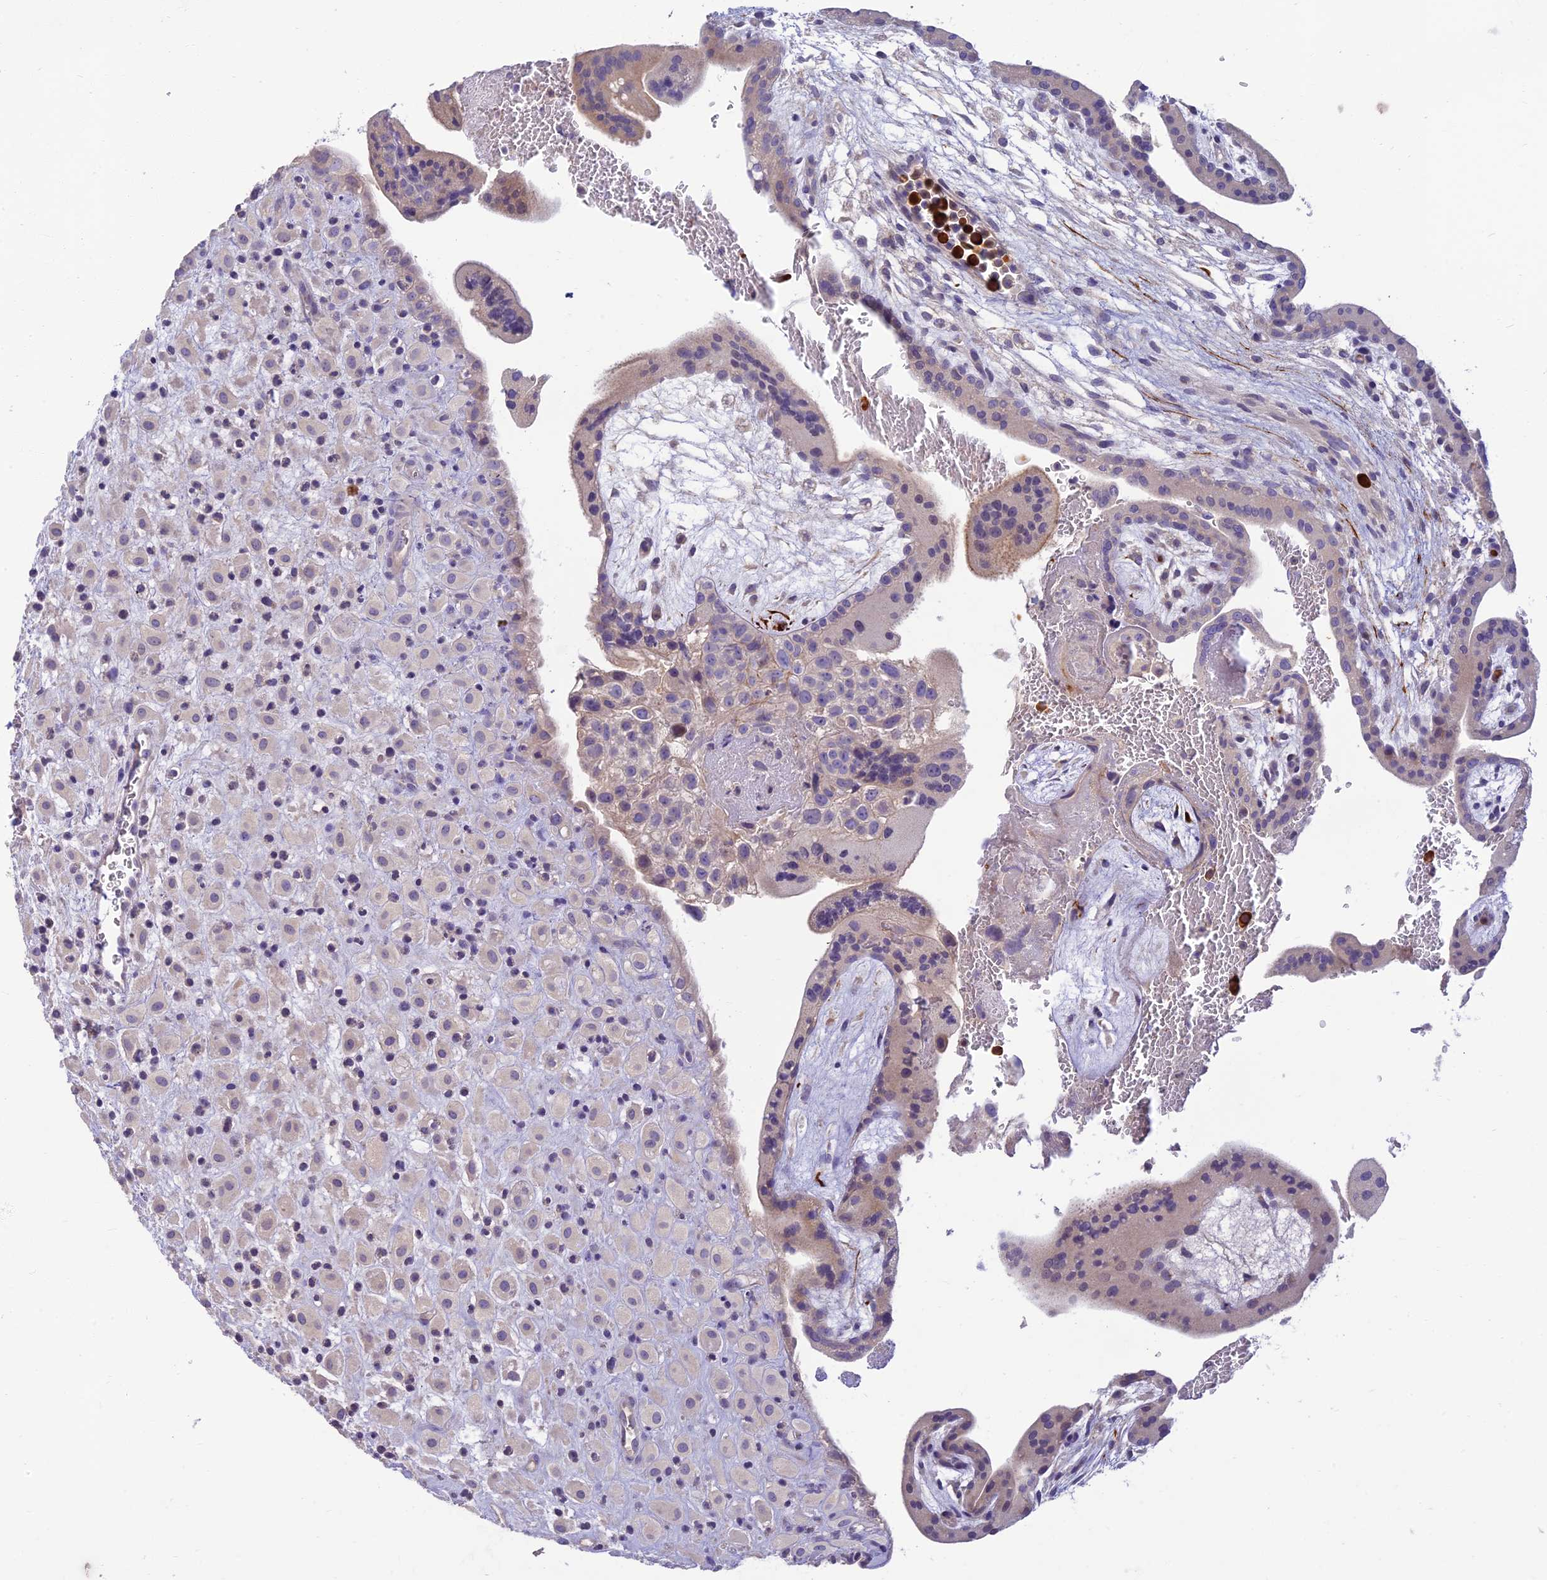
{"staining": {"intensity": "moderate", "quantity": "<25%", "location": "cytoplasmic/membranous"}, "tissue": "placenta", "cell_type": "Decidual cells", "image_type": "normal", "snomed": [{"axis": "morphology", "description": "Normal tissue, NOS"}, {"axis": "topography", "description": "Placenta"}], "caption": "DAB (3,3'-diaminobenzidine) immunohistochemical staining of normal placenta reveals moderate cytoplasmic/membranous protein staining in approximately <25% of decidual cells.", "gene": "CLIP4", "patient": {"sex": "female", "age": 35}}